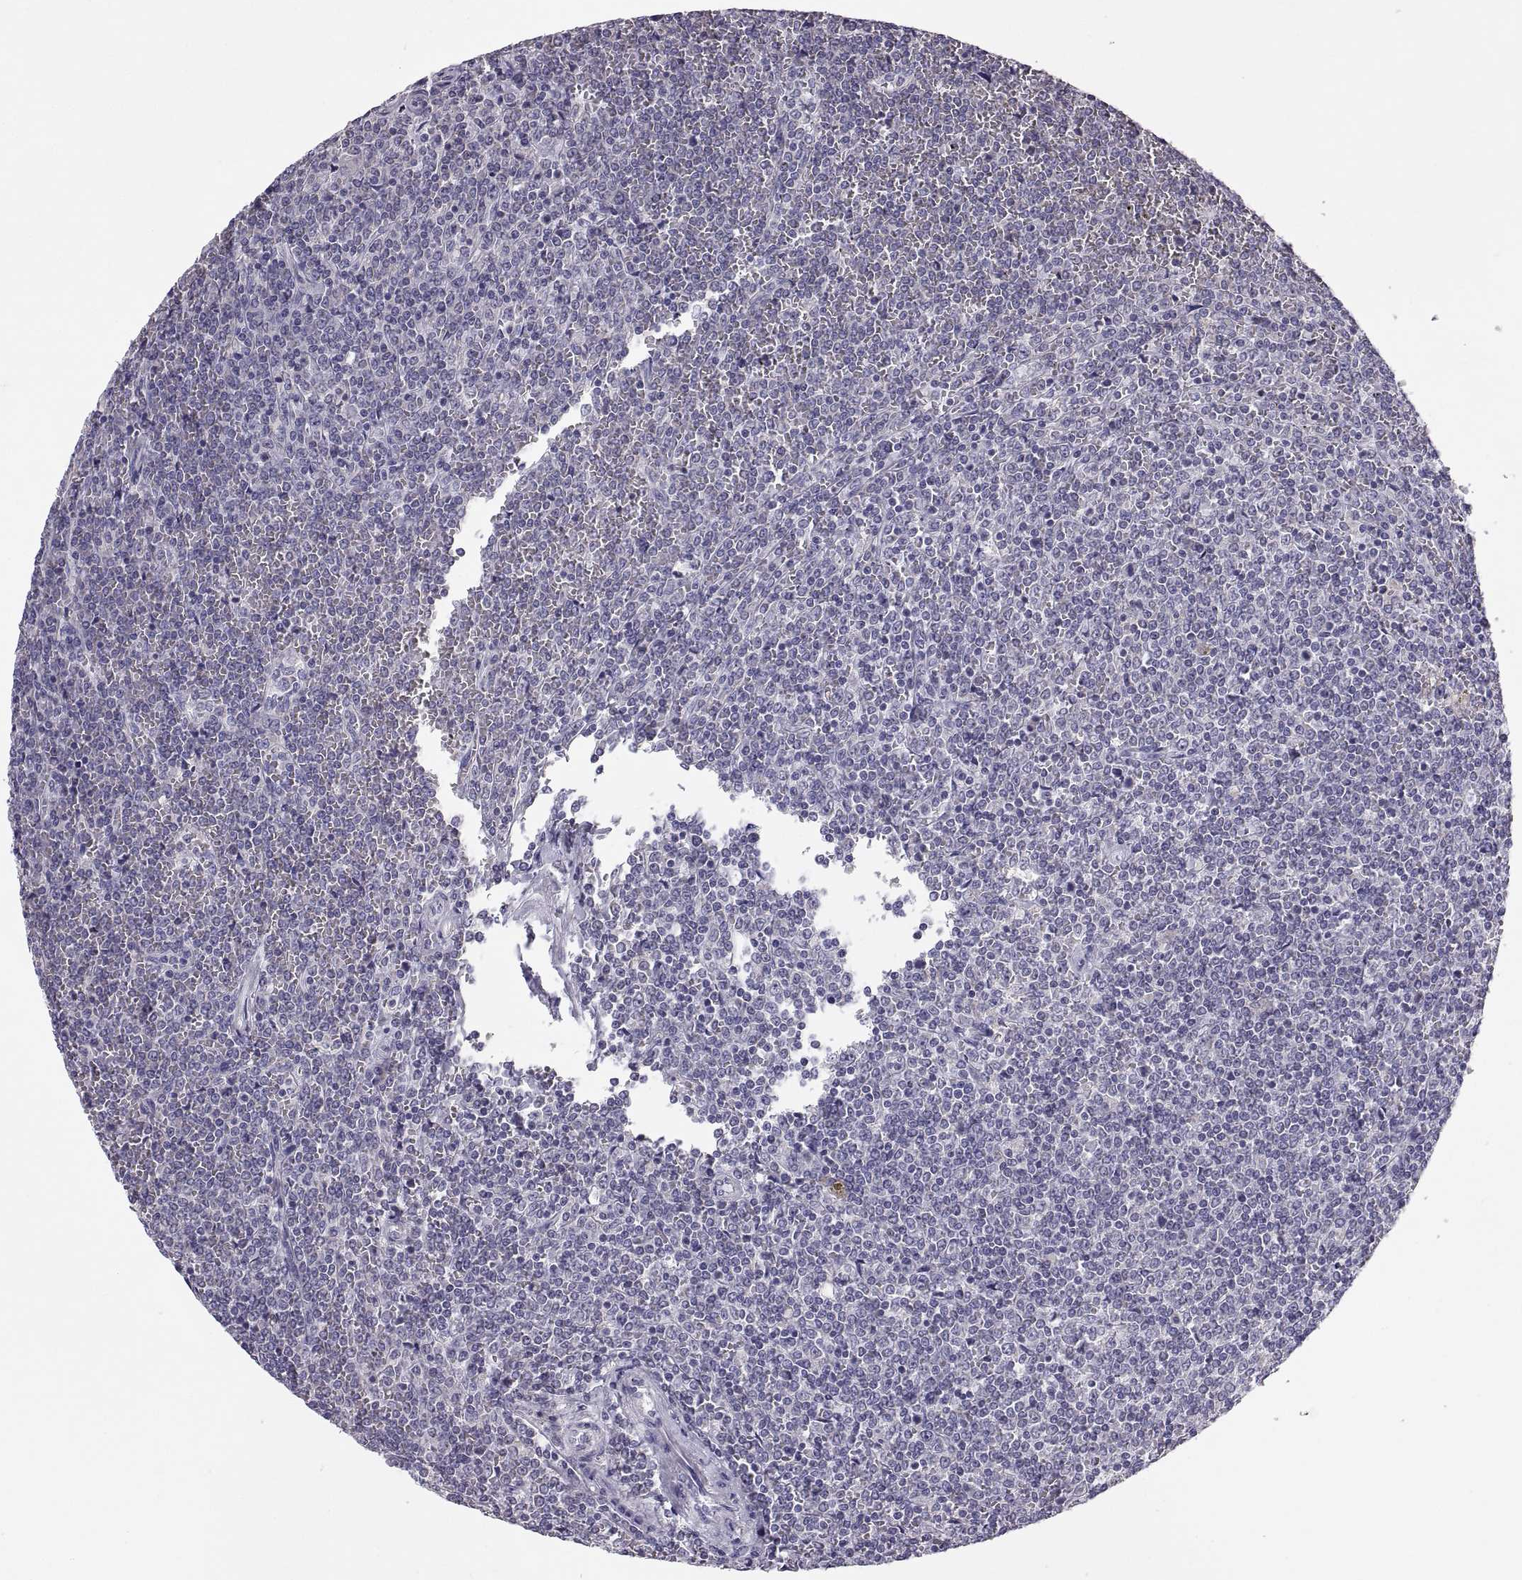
{"staining": {"intensity": "negative", "quantity": "none", "location": "none"}, "tissue": "lymphoma", "cell_type": "Tumor cells", "image_type": "cancer", "snomed": [{"axis": "morphology", "description": "Malignant lymphoma, non-Hodgkin's type, Low grade"}, {"axis": "topography", "description": "Spleen"}], "caption": "IHC of lymphoma shows no staining in tumor cells. (DAB immunohistochemistry (IHC), high magnification).", "gene": "TNNC1", "patient": {"sex": "female", "age": 19}}